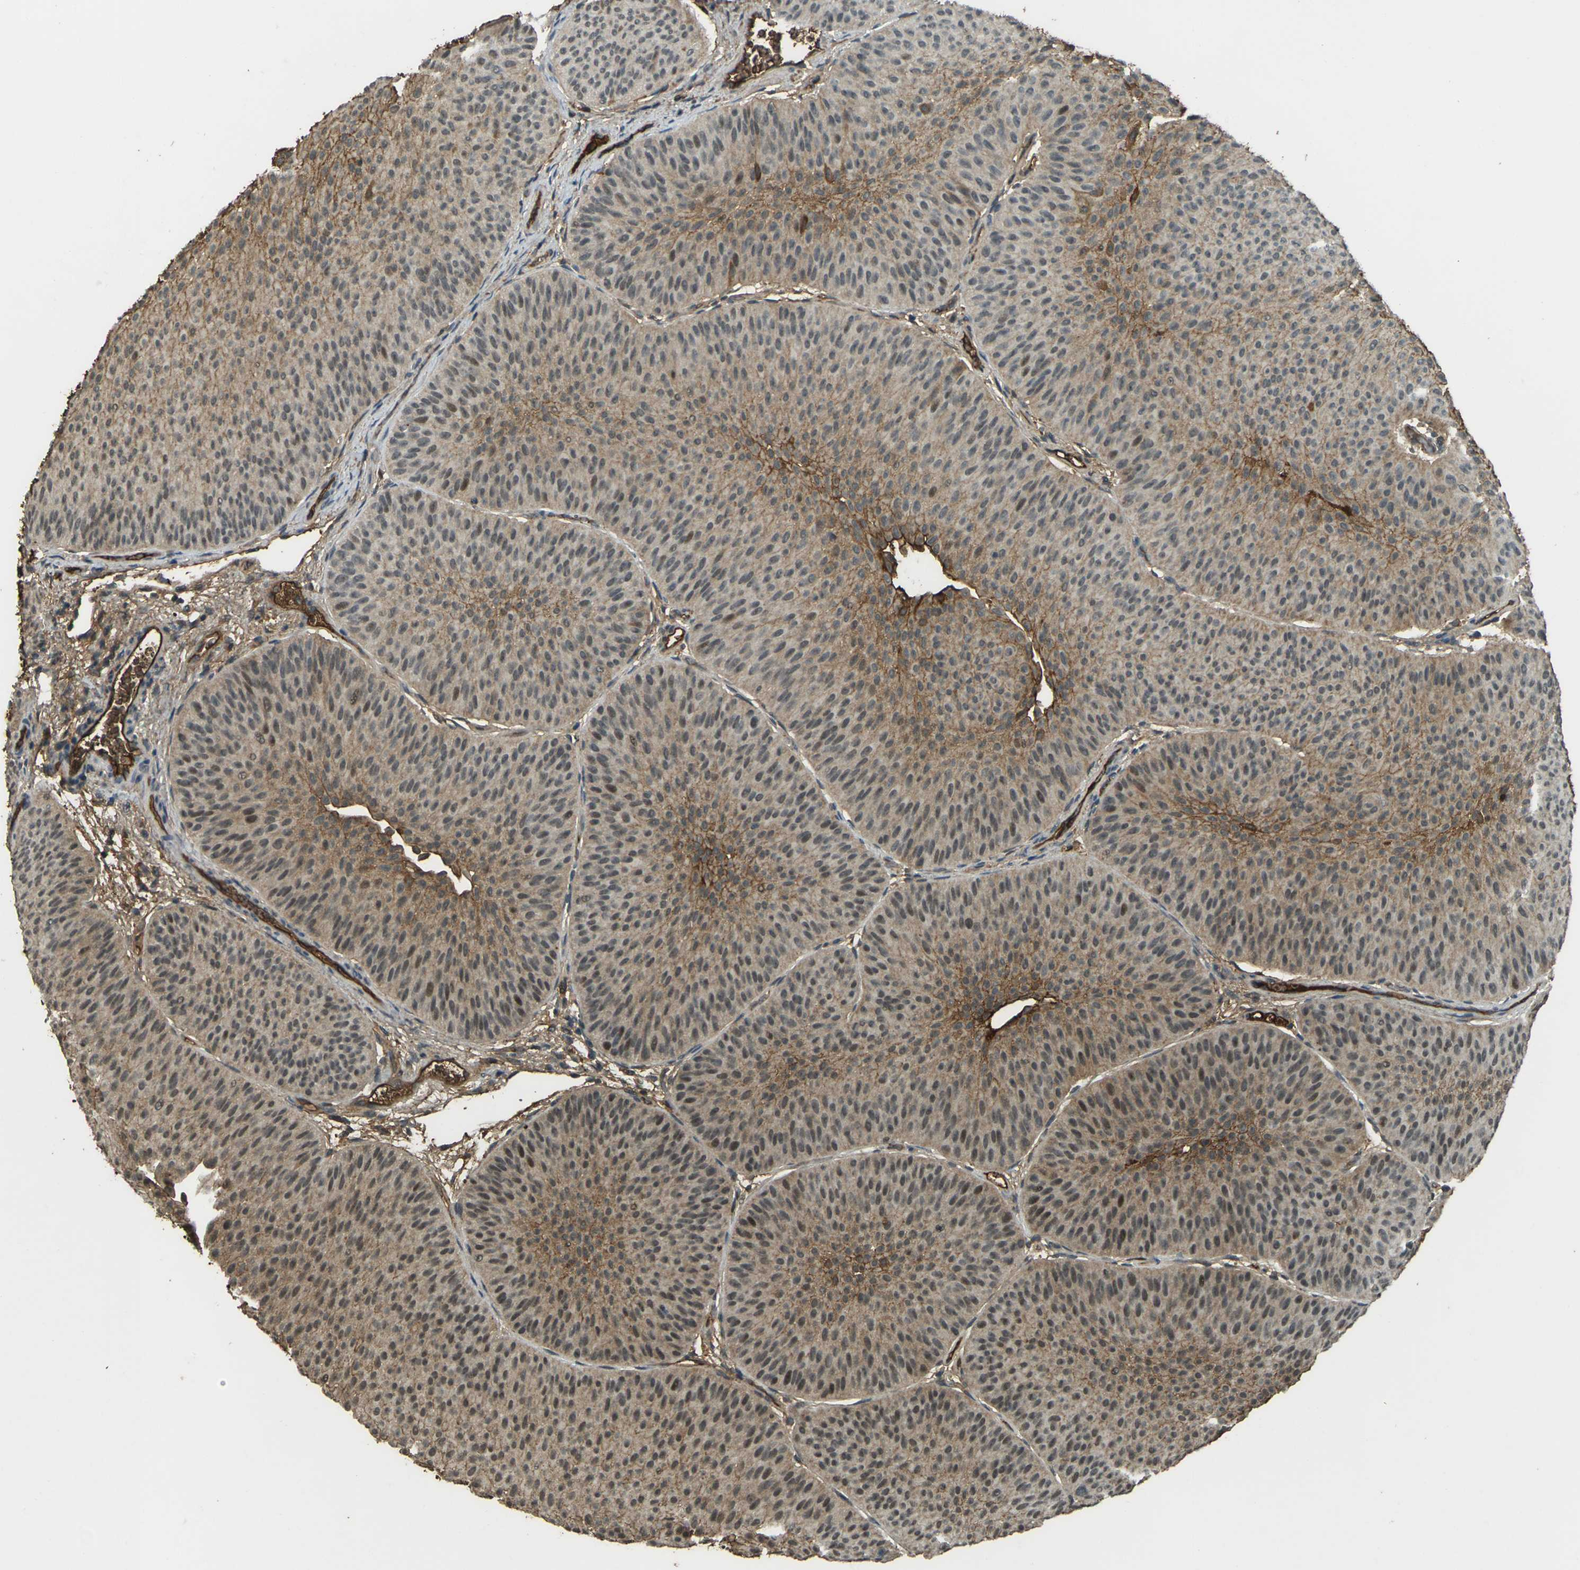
{"staining": {"intensity": "moderate", "quantity": ">75%", "location": "cytoplasmic/membranous"}, "tissue": "urothelial cancer", "cell_type": "Tumor cells", "image_type": "cancer", "snomed": [{"axis": "morphology", "description": "Urothelial carcinoma, Low grade"}, {"axis": "topography", "description": "Urinary bladder"}], "caption": "Low-grade urothelial carcinoma stained with immunohistochemistry reveals moderate cytoplasmic/membranous staining in approximately >75% of tumor cells.", "gene": "CYP1B1", "patient": {"sex": "female", "age": 60}}